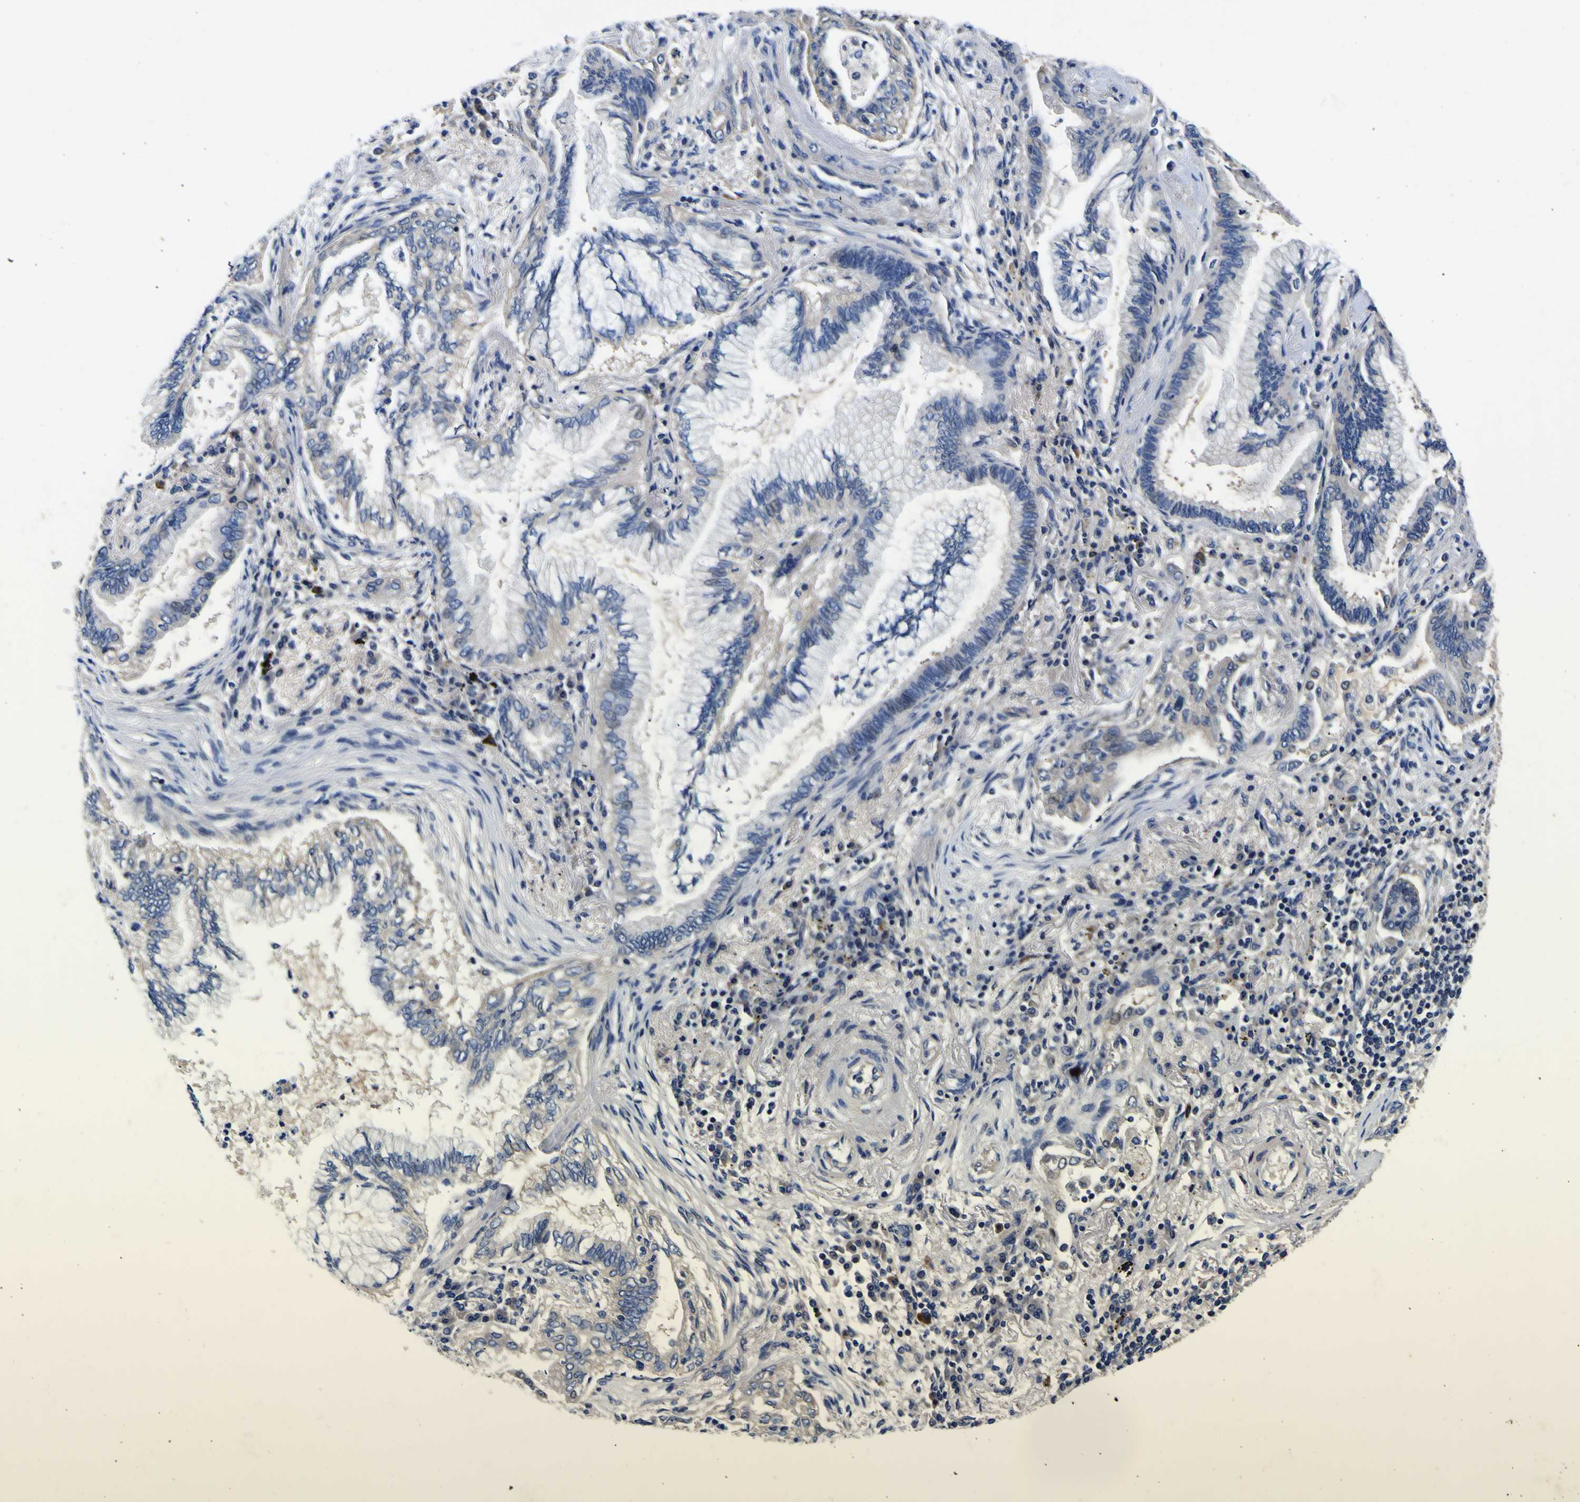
{"staining": {"intensity": "negative", "quantity": "none", "location": "none"}, "tissue": "lung cancer", "cell_type": "Tumor cells", "image_type": "cancer", "snomed": [{"axis": "morphology", "description": "Normal tissue, NOS"}, {"axis": "morphology", "description": "Adenocarcinoma, NOS"}, {"axis": "topography", "description": "Bronchus"}, {"axis": "topography", "description": "Lung"}], "caption": "A high-resolution micrograph shows immunohistochemistry staining of lung cancer, which exhibits no significant expression in tumor cells.", "gene": "VASN", "patient": {"sex": "female", "age": 70}}